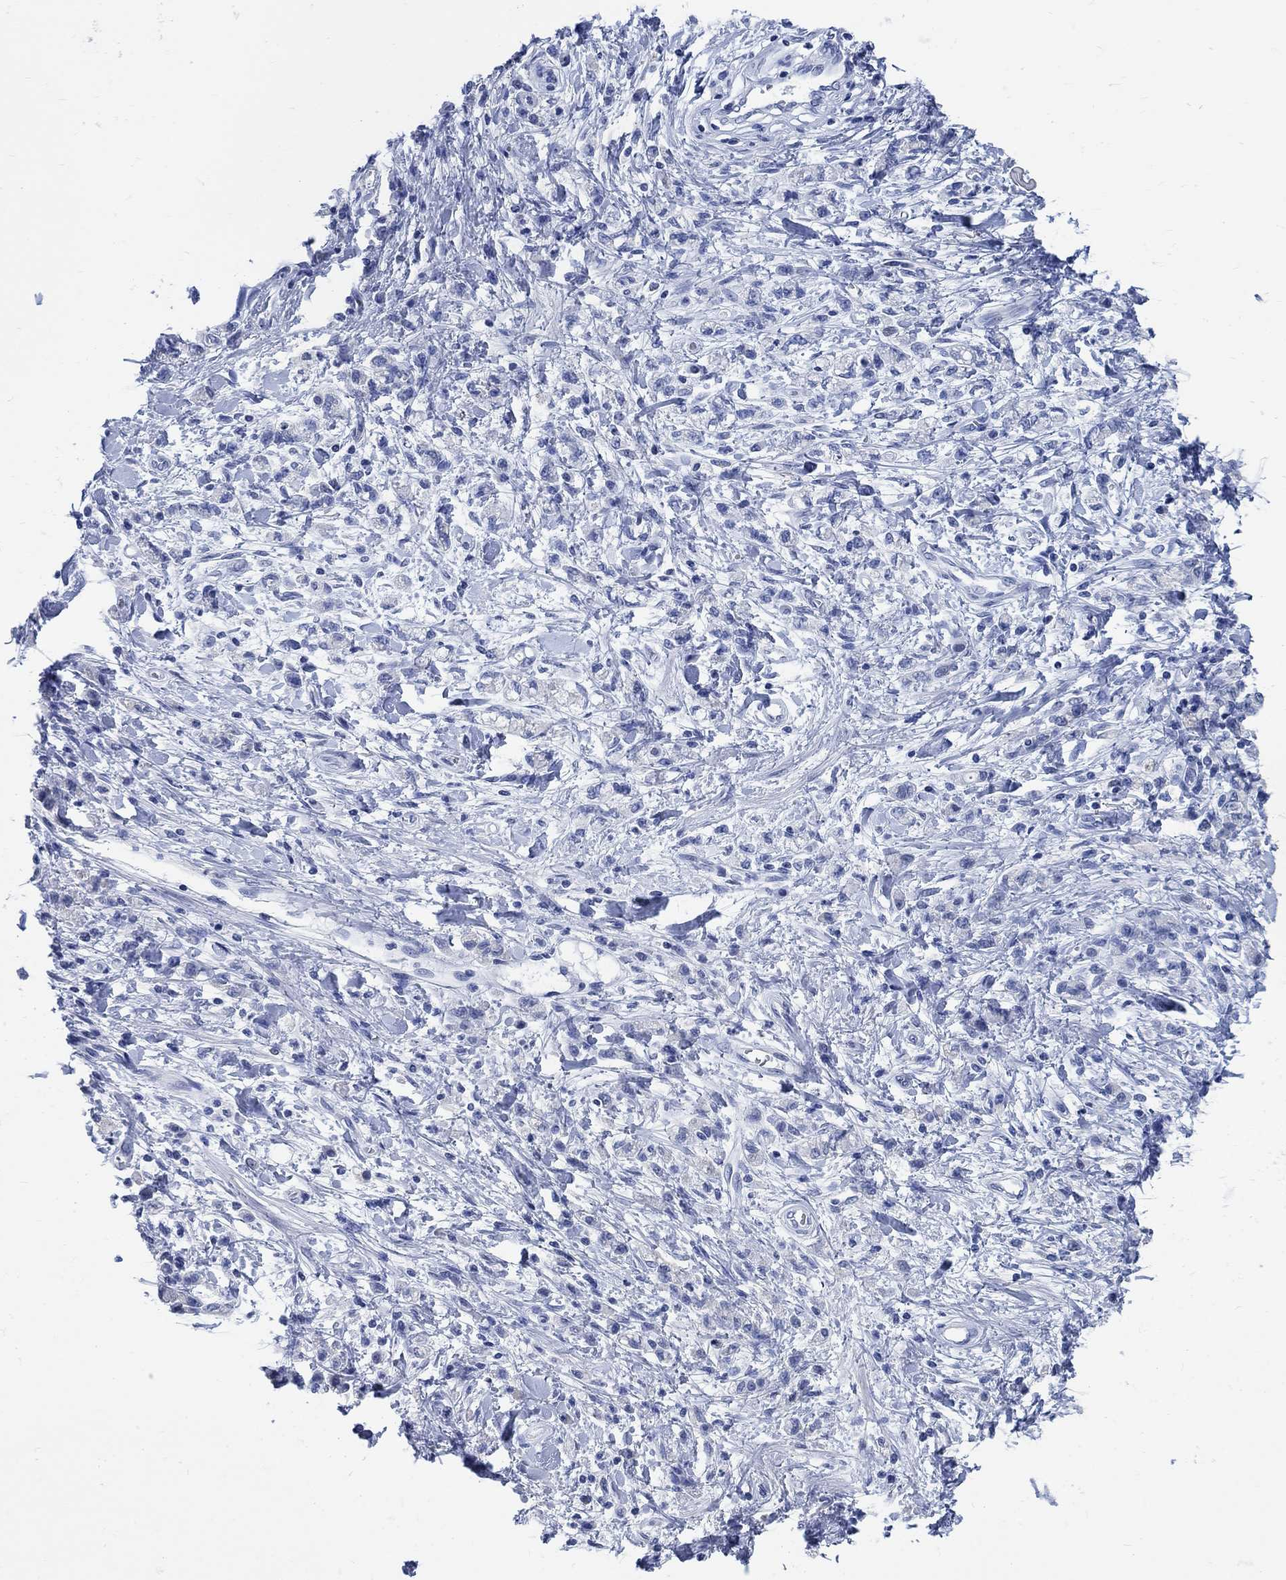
{"staining": {"intensity": "negative", "quantity": "none", "location": "none"}, "tissue": "stomach cancer", "cell_type": "Tumor cells", "image_type": "cancer", "snomed": [{"axis": "morphology", "description": "Adenocarcinoma, NOS"}, {"axis": "topography", "description": "Stomach"}], "caption": "Stomach cancer (adenocarcinoma) was stained to show a protein in brown. There is no significant positivity in tumor cells.", "gene": "CAMK2N1", "patient": {"sex": "male", "age": 77}}